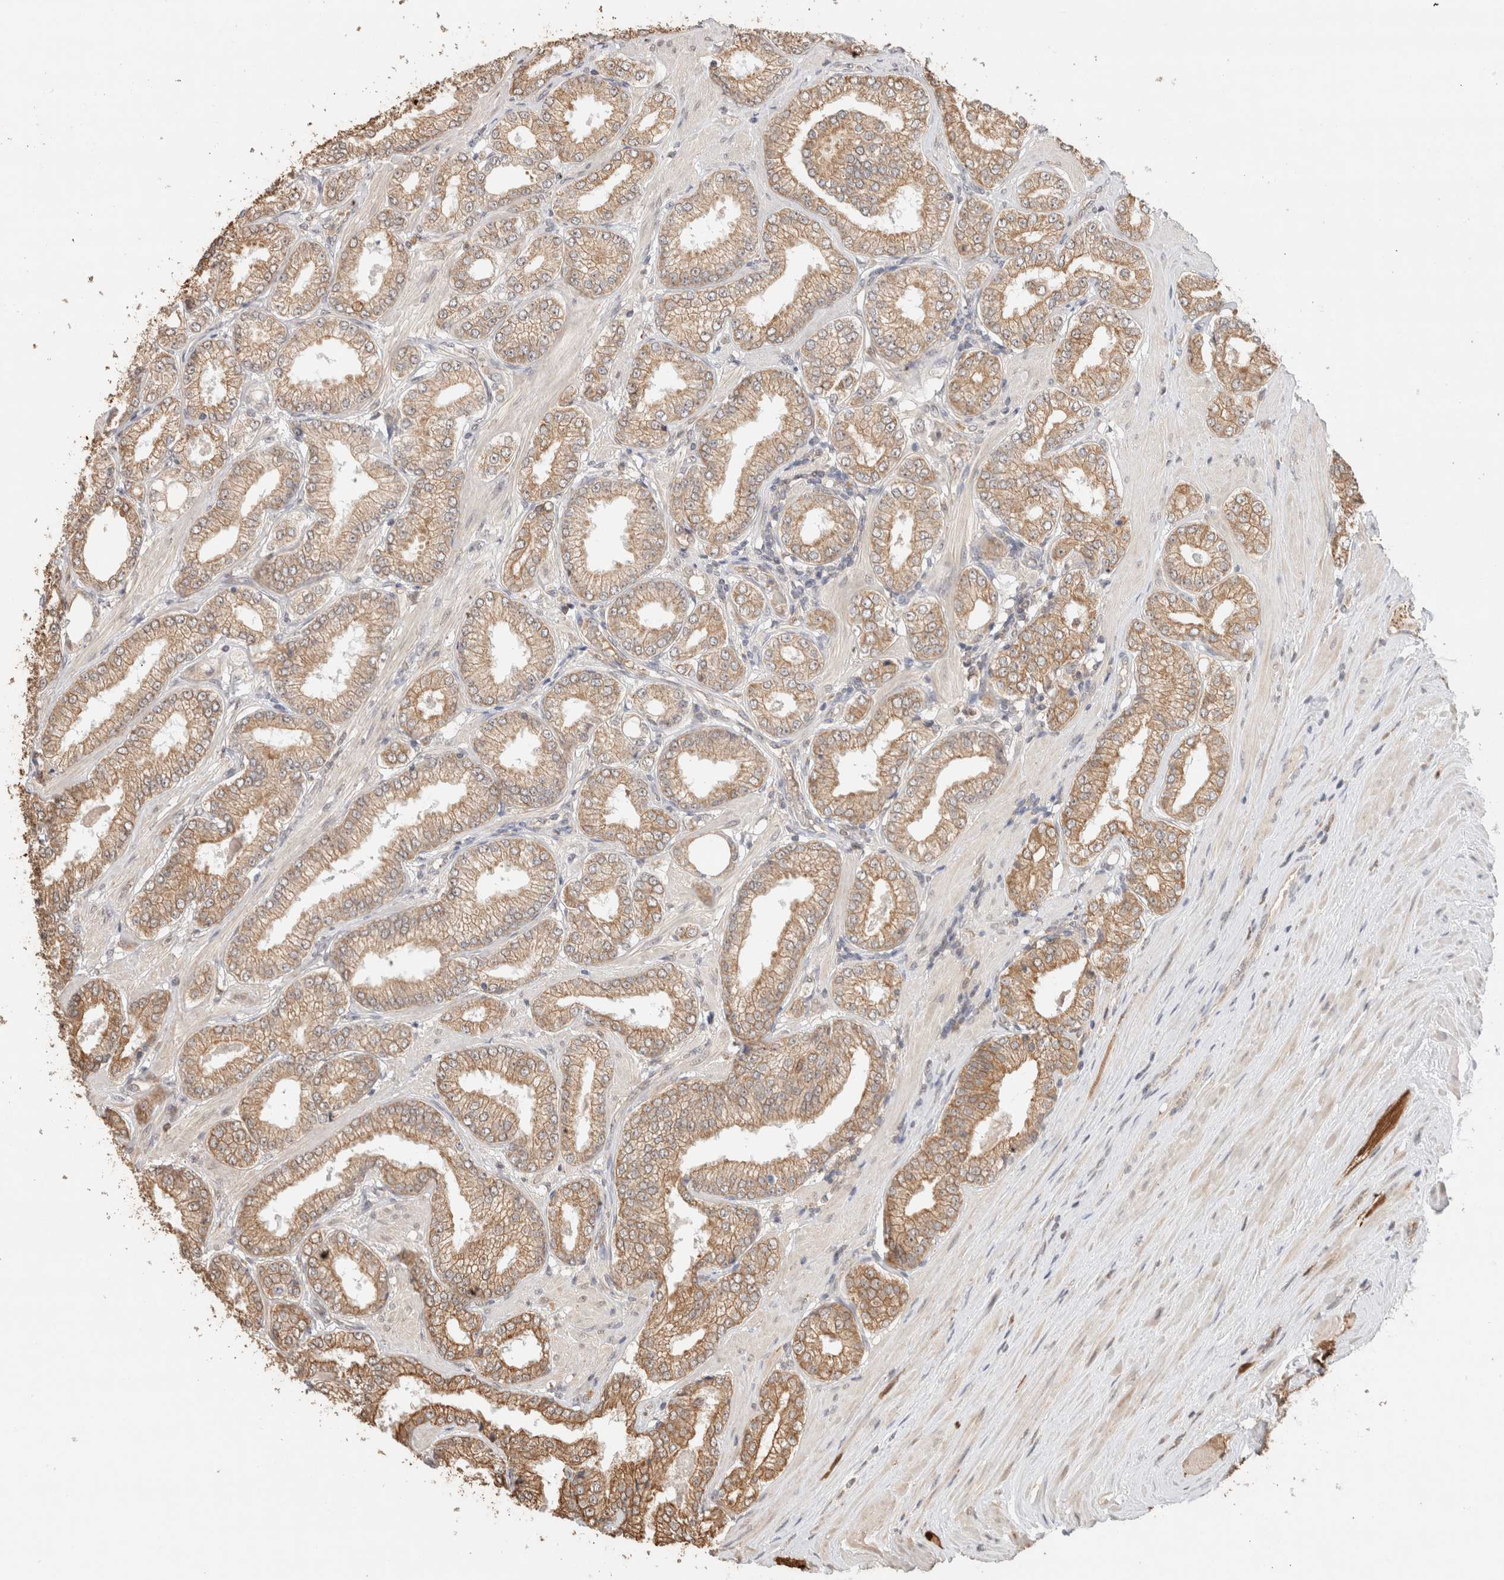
{"staining": {"intensity": "moderate", "quantity": ">75%", "location": "cytoplasmic/membranous"}, "tissue": "prostate cancer", "cell_type": "Tumor cells", "image_type": "cancer", "snomed": [{"axis": "morphology", "description": "Adenocarcinoma, Low grade"}, {"axis": "topography", "description": "Prostate"}], "caption": "IHC histopathology image of neoplastic tissue: human adenocarcinoma (low-grade) (prostate) stained using immunohistochemistry (IHC) exhibits medium levels of moderate protein expression localized specifically in the cytoplasmic/membranous of tumor cells, appearing as a cytoplasmic/membranous brown color.", "gene": "CA13", "patient": {"sex": "male", "age": 62}}